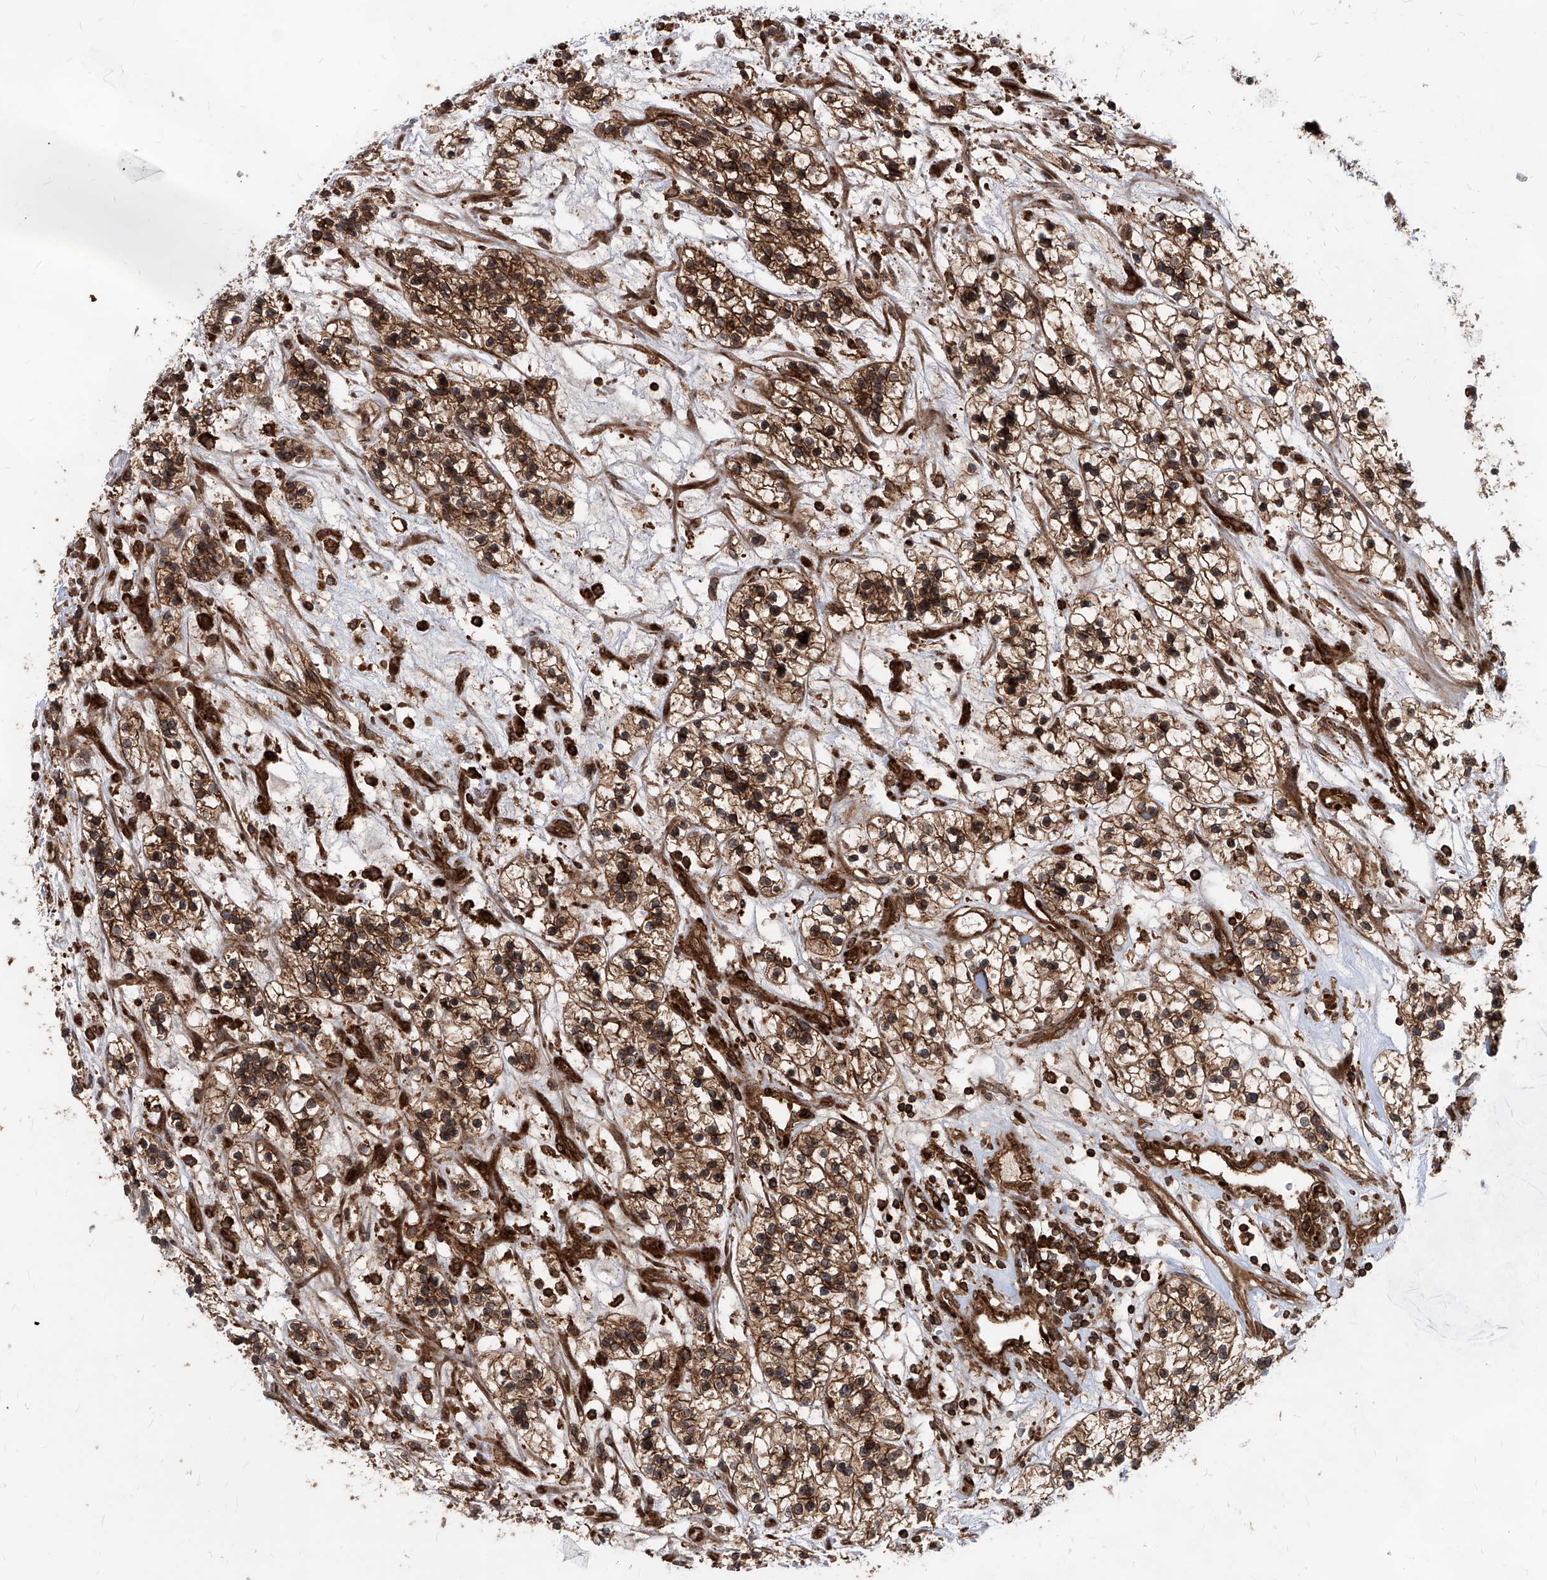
{"staining": {"intensity": "moderate", "quantity": ">75%", "location": "cytoplasmic/membranous"}, "tissue": "renal cancer", "cell_type": "Tumor cells", "image_type": "cancer", "snomed": [{"axis": "morphology", "description": "Adenocarcinoma, NOS"}, {"axis": "topography", "description": "Kidney"}], "caption": "Human renal cancer stained with a protein marker demonstrates moderate staining in tumor cells.", "gene": "MAGED2", "patient": {"sex": "female", "age": 57}}